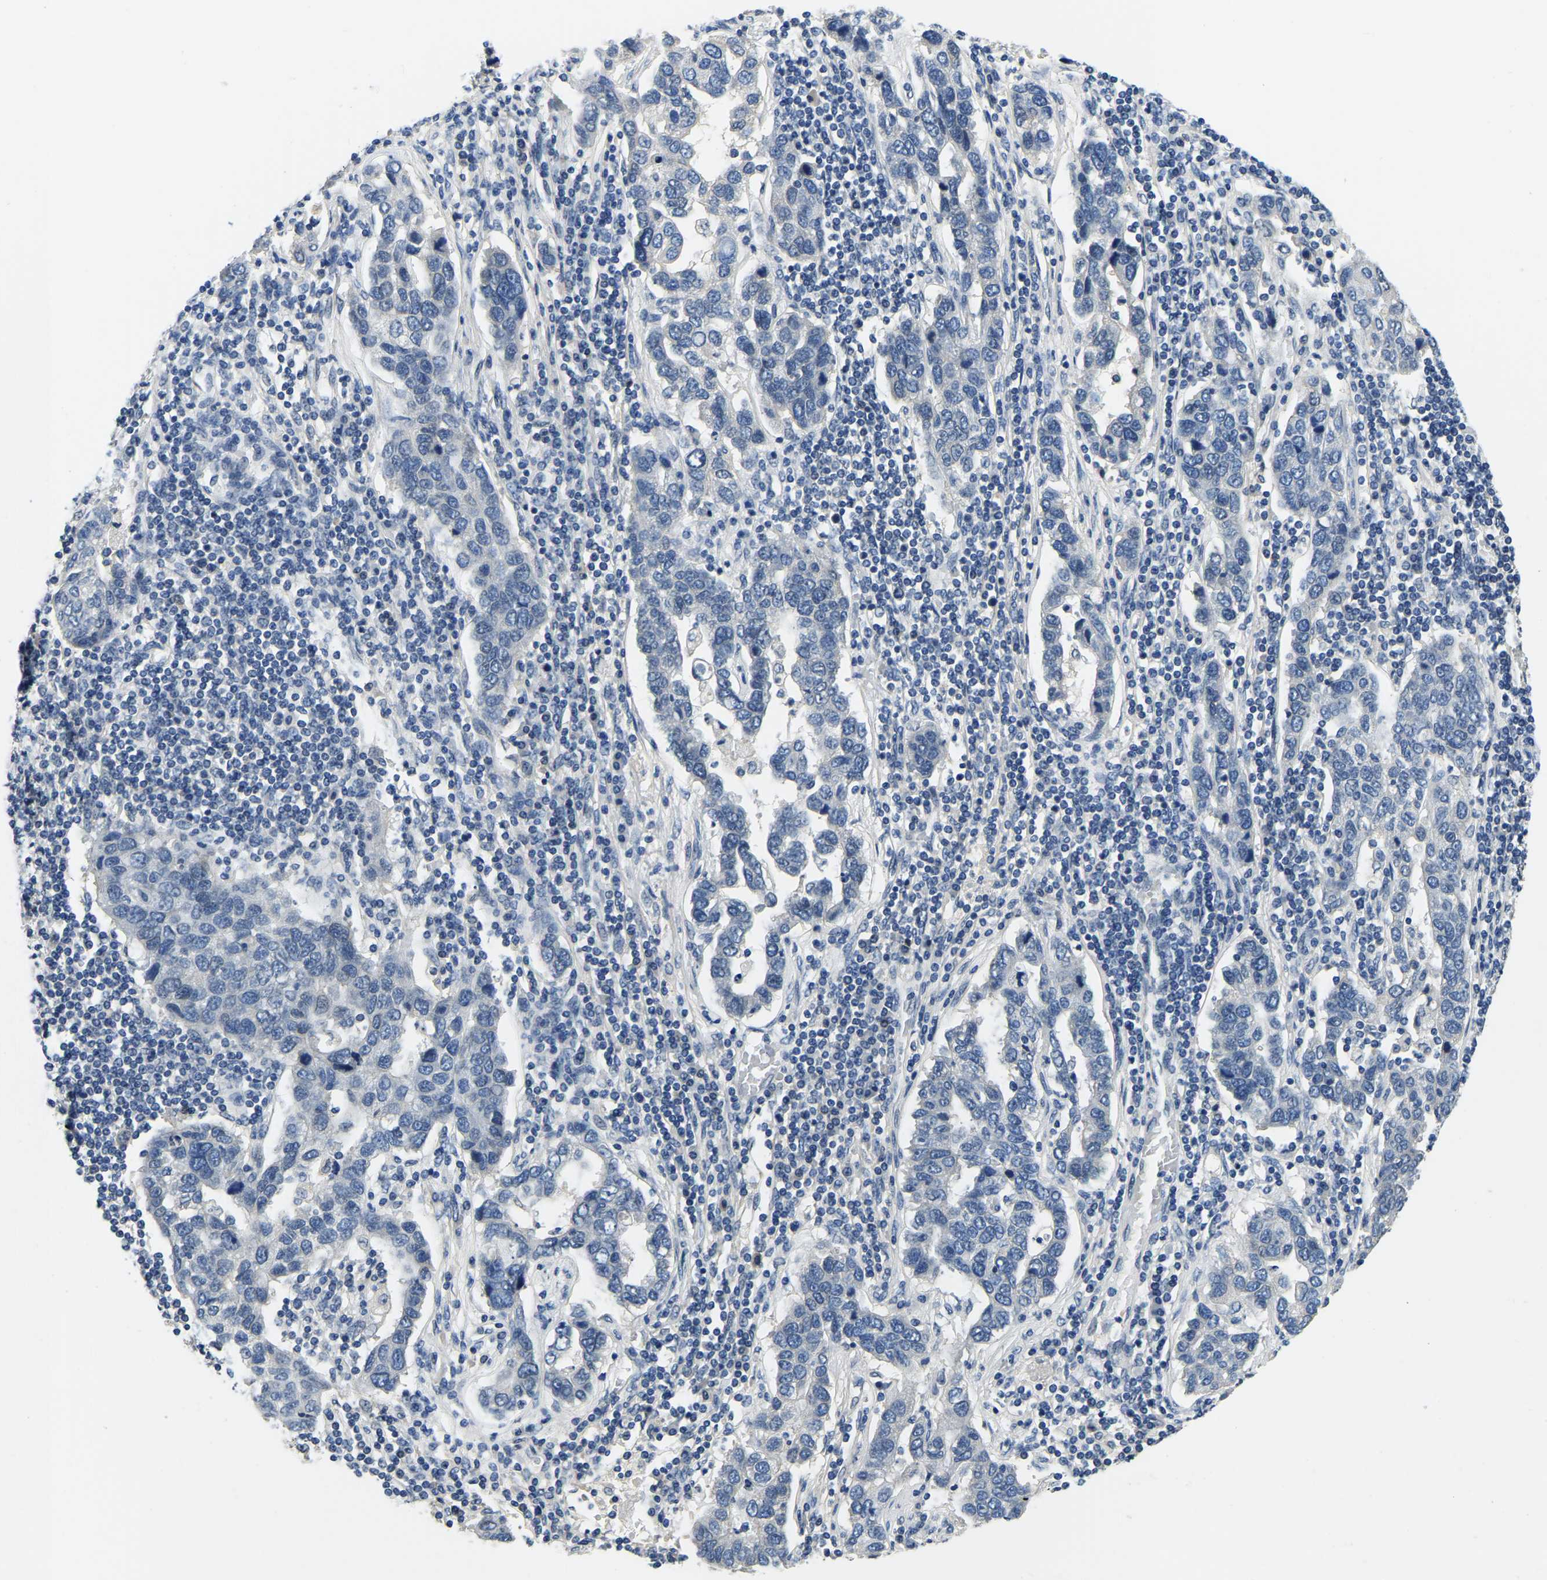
{"staining": {"intensity": "negative", "quantity": "none", "location": "none"}, "tissue": "pancreatic cancer", "cell_type": "Tumor cells", "image_type": "cancer", "snomed": [{"axis": "morphology", "description": "Adenocarcinoma, NOS"}, {"axis": "topography", "description": "Pancreas"}], "caption": "Pancreatic cancer was stained to show a protein in brown. There is no significant positivity in tumor cells.", "gene": "RANBP2", "patient": {"sex": "female", "age": 61}}